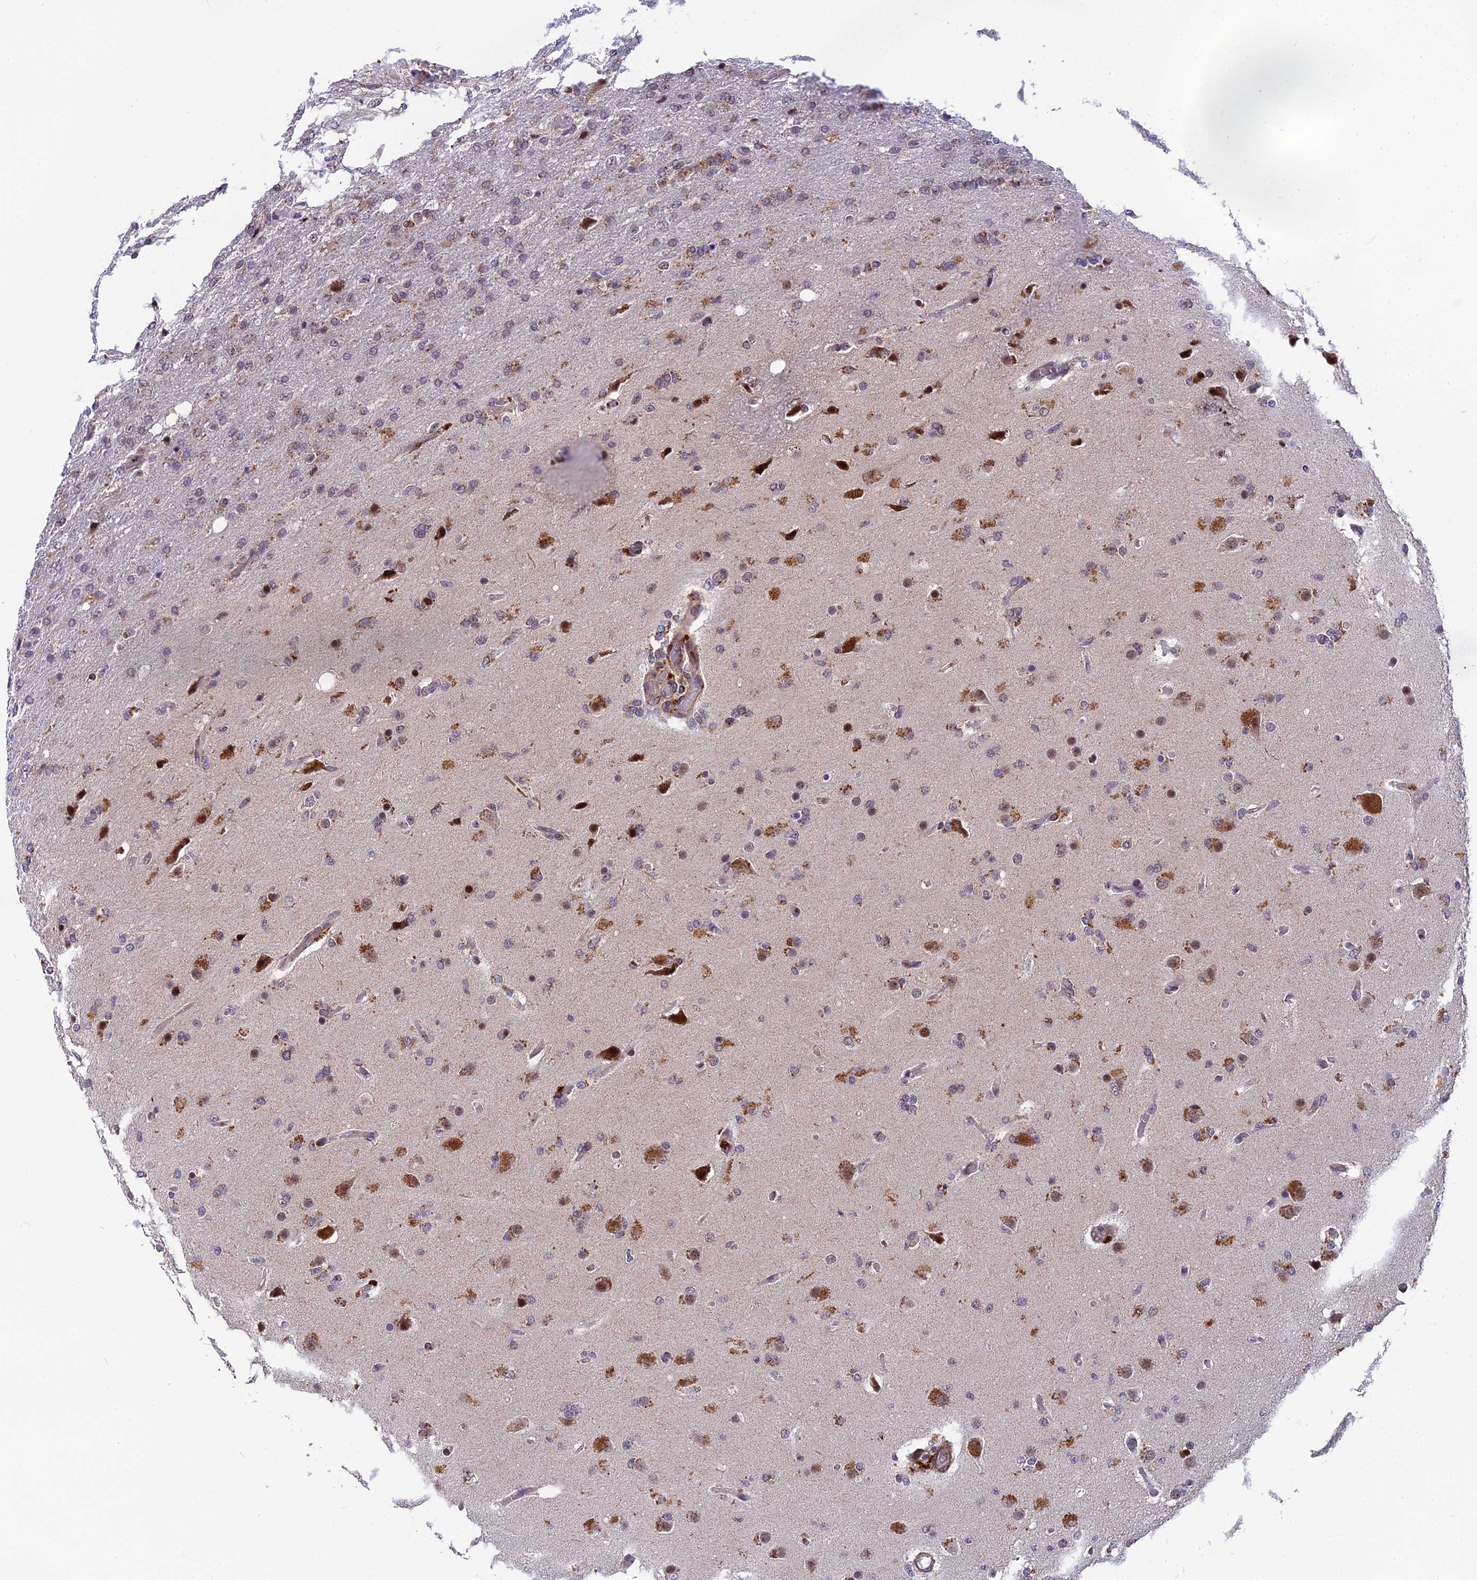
{"staining": {"intensity": "moderate", "quantity": "25%-75%", "location": "cytoplasmic/membranous,nuclear"}, "tissue": "glioma", "cell_type": "Tumor cells", "image_type": "cancer", "snomed": [{"axis": "morphology", "description": "Glioma, malignant, High grade"}, {"axis": "topography", "description": "Brain"}], "caption": "An image of human malignant glioma (high-grade) stained for a protein displays moderate cytoplasmic/membranous and nuclear brown staining in tumor cells.", "gene": "CMC1", "patient": {"sex": "female", "age": 74}}